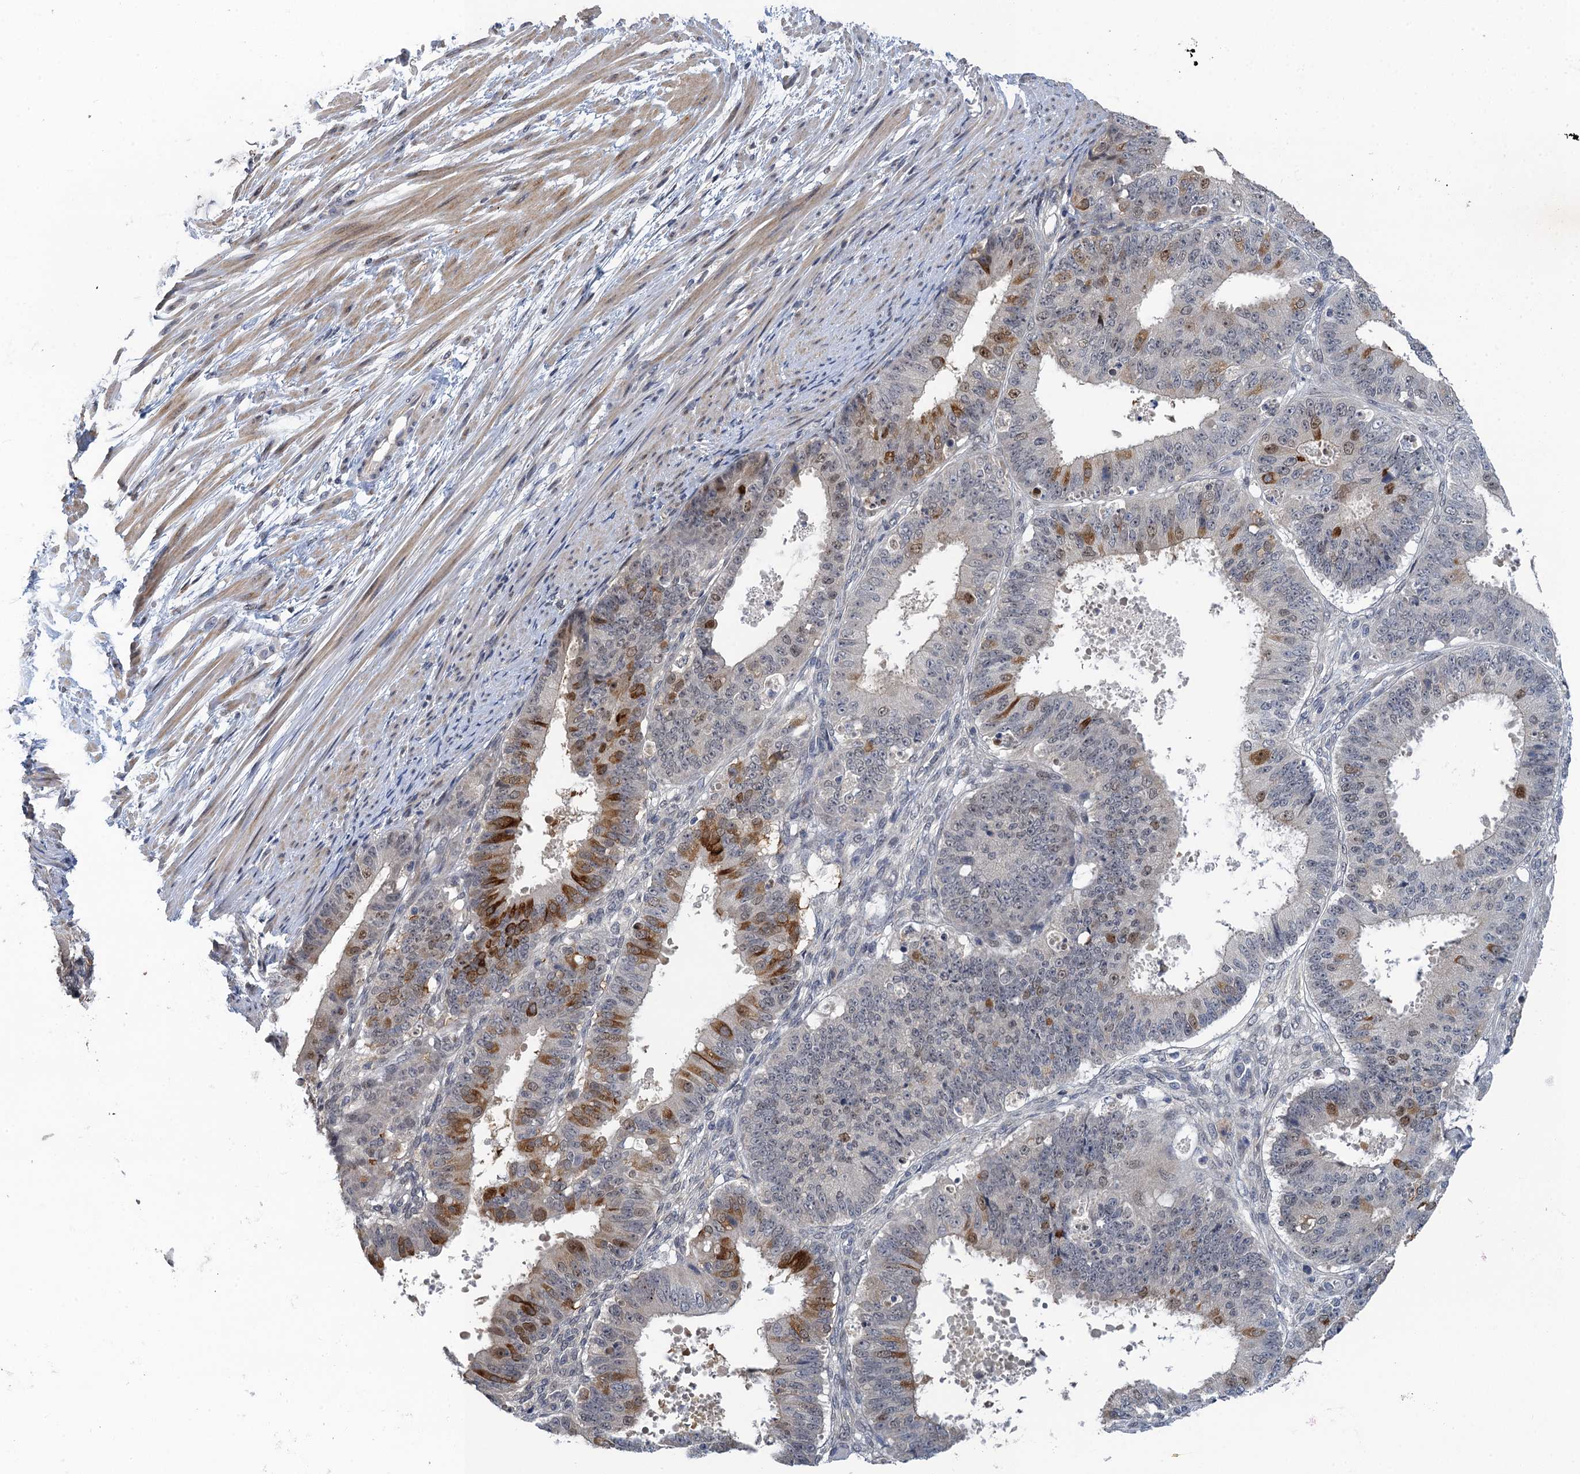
{"staining": {"intensity": "moderate", "quantity": "<25%", "location": "cytoplasmic/membranous"}, "tissue": "ovarian cancer", "cell_type": "Tumor cells", "image_type": "cancer", "snomed": [{"axis": "morphology", "description": "Carcinoma, endometroid"}, {"axis": "topography", "description": "Appendix"}, {"axis": "topography", "description": "Ovary"}], "caption": "Ovarian cancer (endometroid carcinoma) was stained to show a protein in brown. There is low levels of moderate cytoplasmic/membranous positivity in approximately <25% of tumor cells. The protein is shown in brown color, while the nuclei are stained blue.", "gene": "MRFAP1", "patient": {"sex": "female", "age": 42}}